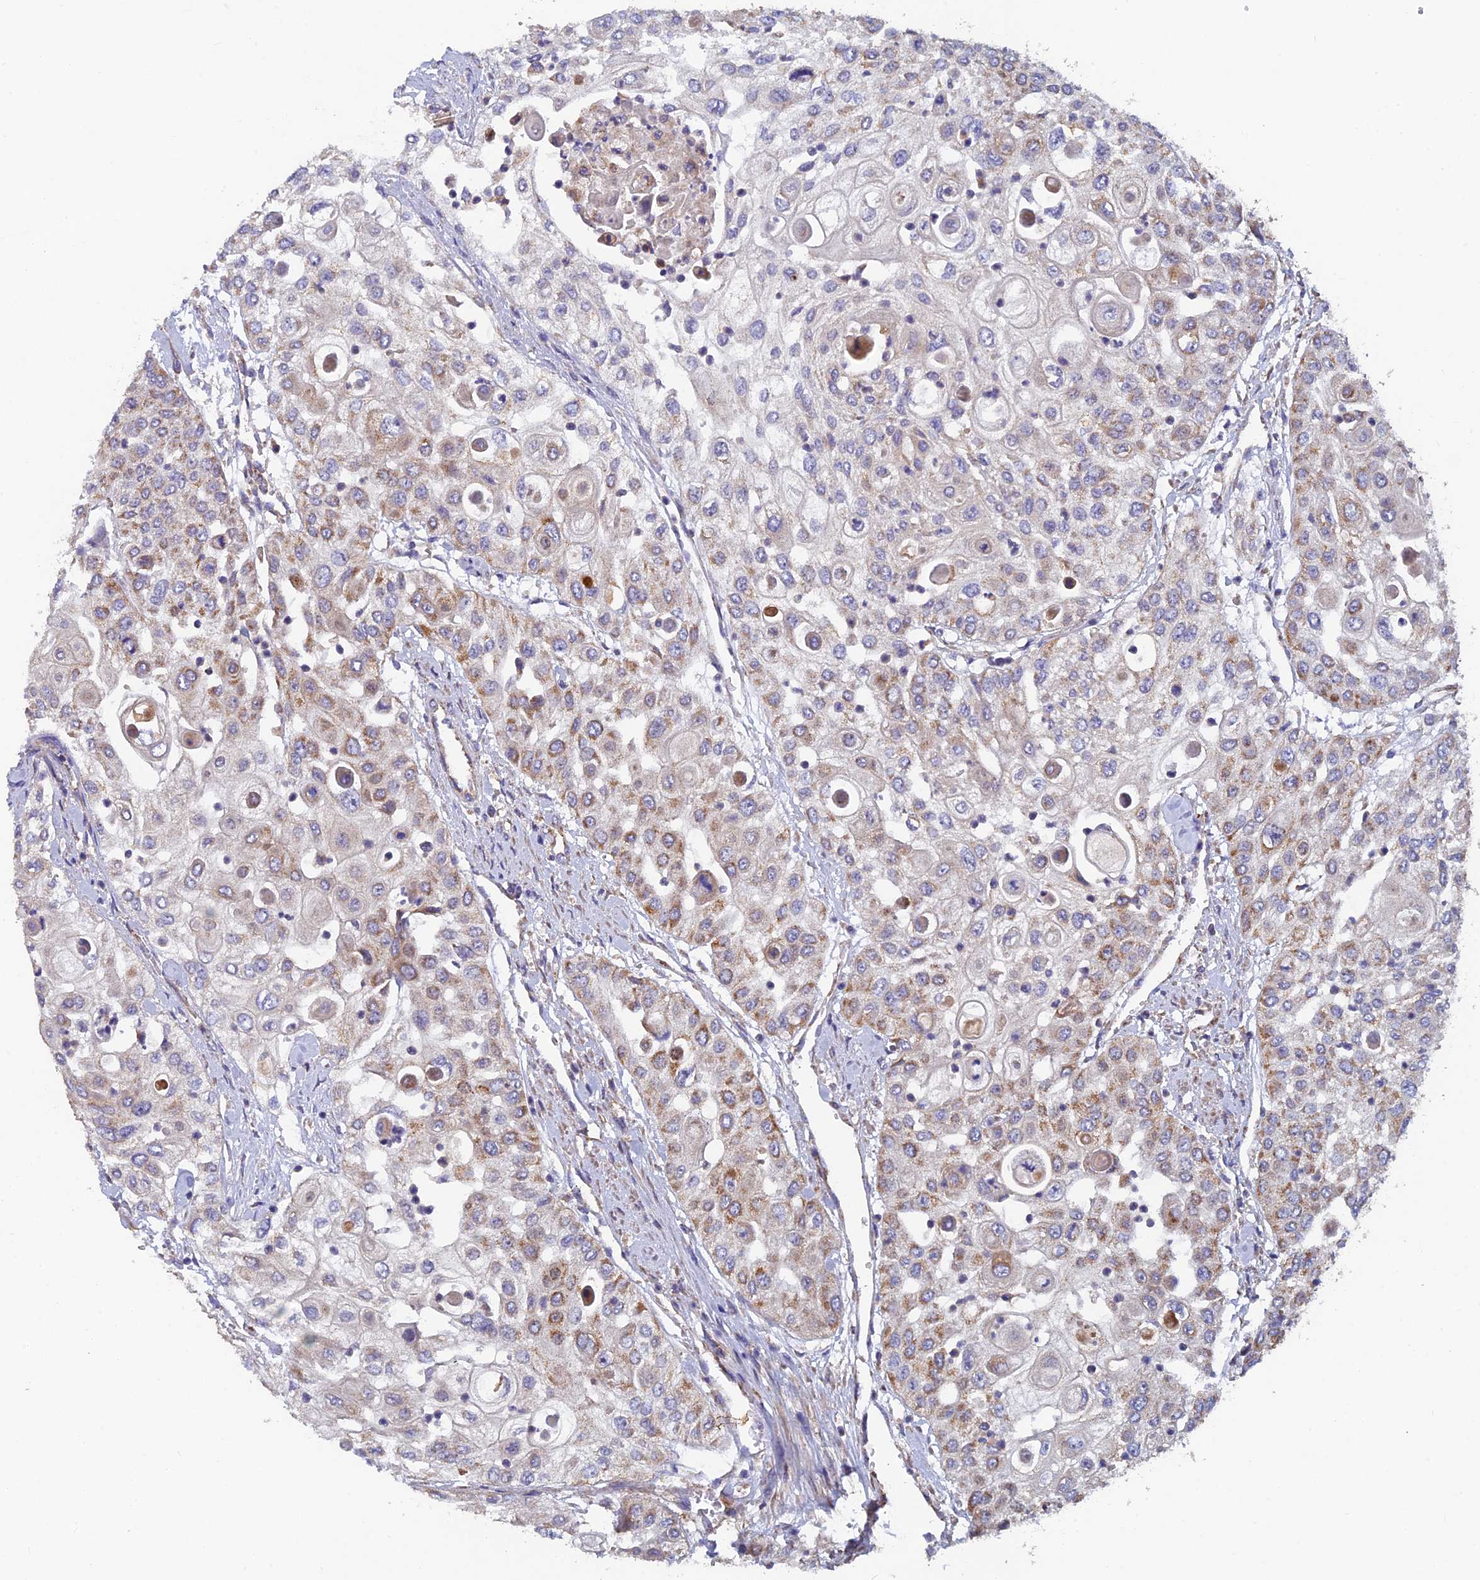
{"staining": {"intensity": "moderate", "quantity": "25%-75%", "location": "cytoplasmic/membranous"}, "tissue": "urothelial cancer", "cell_type": "Tumor cells", "image_type": "cancer", "snomed": [{"axis": "morphology", "description": "Urothelial carcinoma, High grade"}, {"axis": "topography", "description": "Urinary bladder"}], "caption": "Human urothelial cancer stained with a protein marker displays moderate staining in tumor cells.", "gene": "MRPS9", "patient": {"sex": "female", "age": 79}}